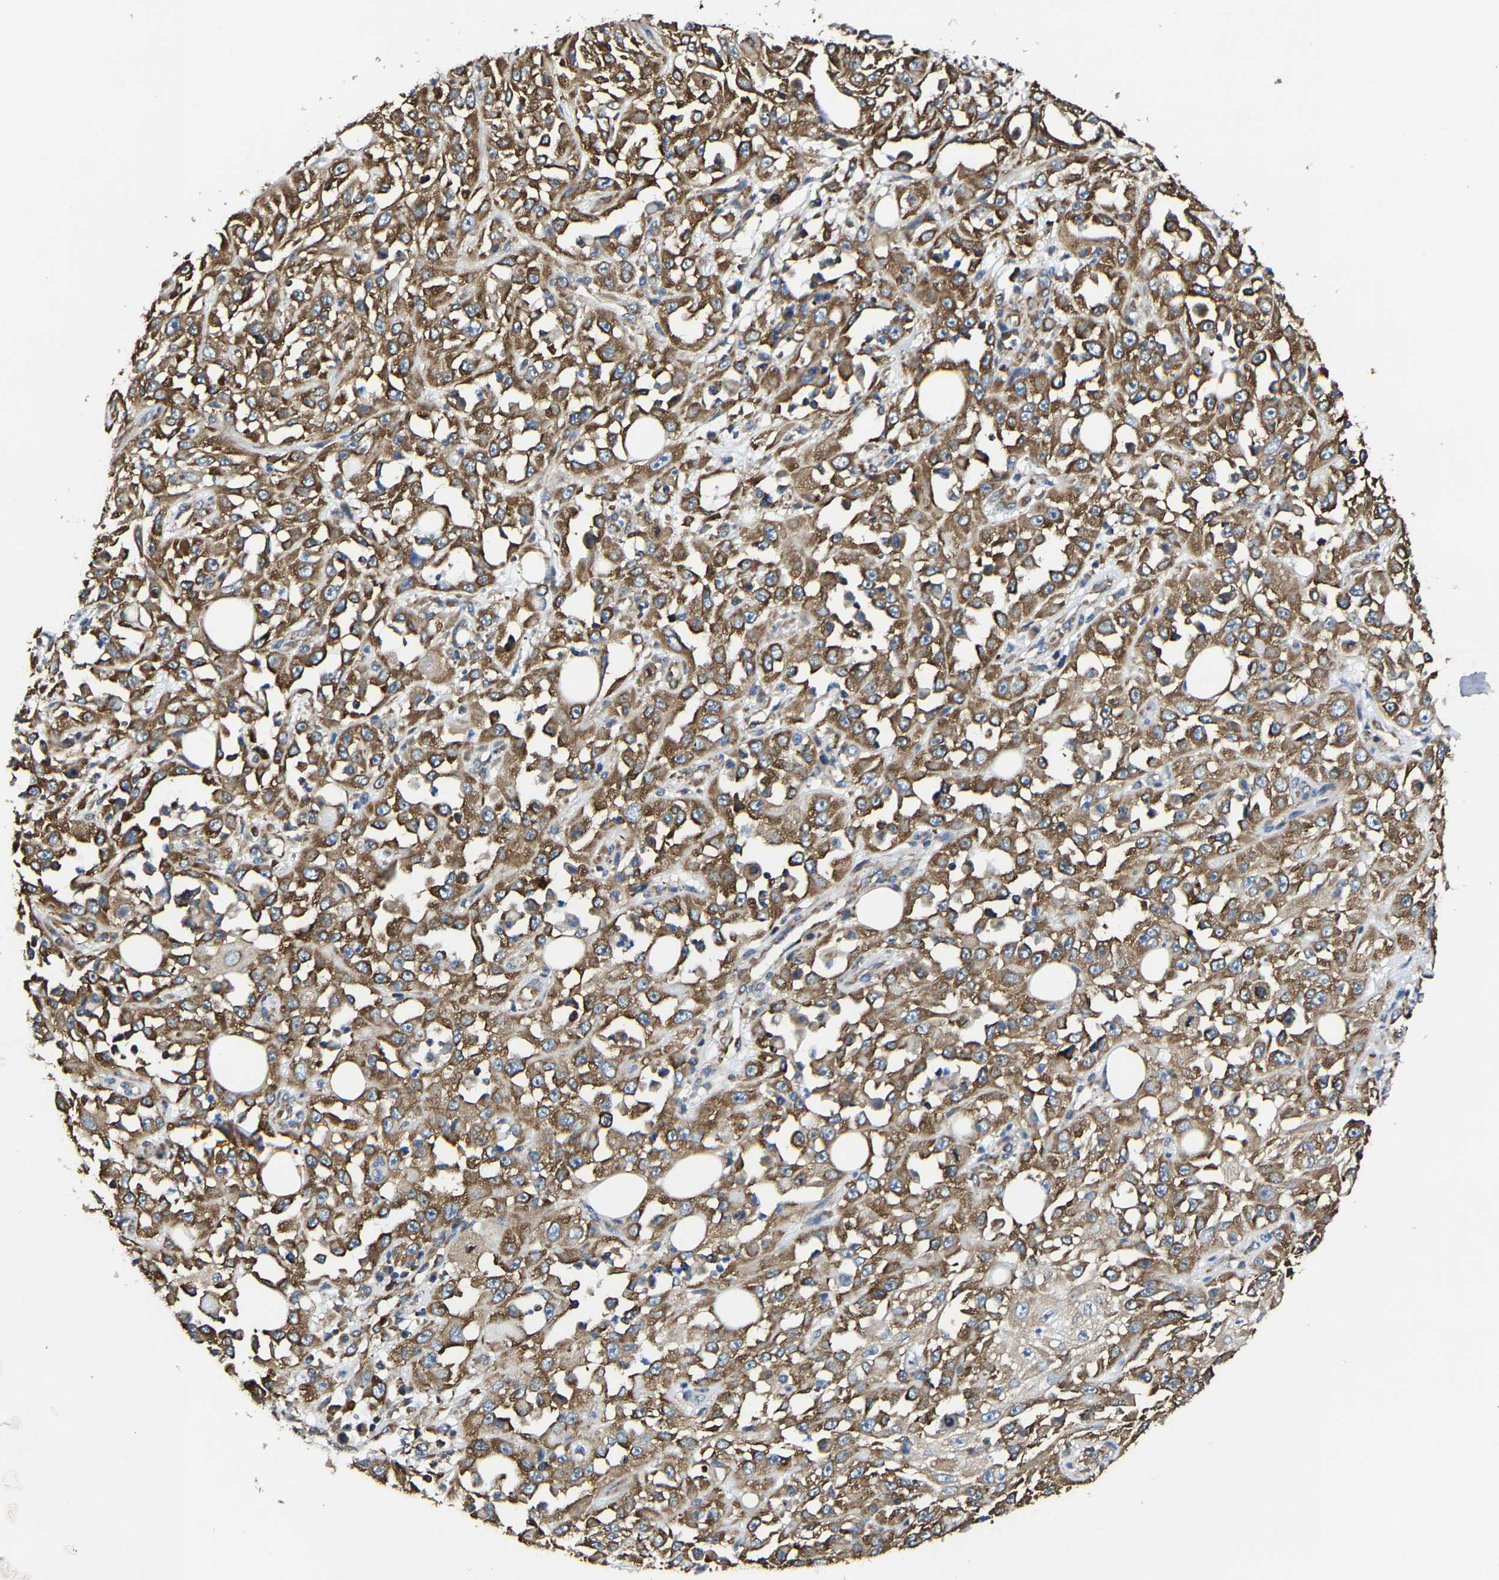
{"staining": {"intensity": "strong", "quantity": ">75%", "location": "cytoplasmic/membranous"}, "tissue": "skin cancer", "cell_type": "Tumor cells", "image_type": "cancer", "snomed": [{"axis": "morphology", "description": "Squamous cell carcinoma, NOS"}, {"axis": "morphology", "description": "Squamous cell carcinoma, metastatic, NOS"}, {"axis": "topography", "description": "Skin"}, {"axis": "topography", "description": "Lymph node"}], "caption": "IHC of human skin cancer displays high levels of strong cytoplasmic/membranous staining in approximately >75% of tumor cells. The protein is shown in brown color, while the nuclei are stained blue.", "gene": "G3BP2", "patient": {"sex": "male", "age": 75}}